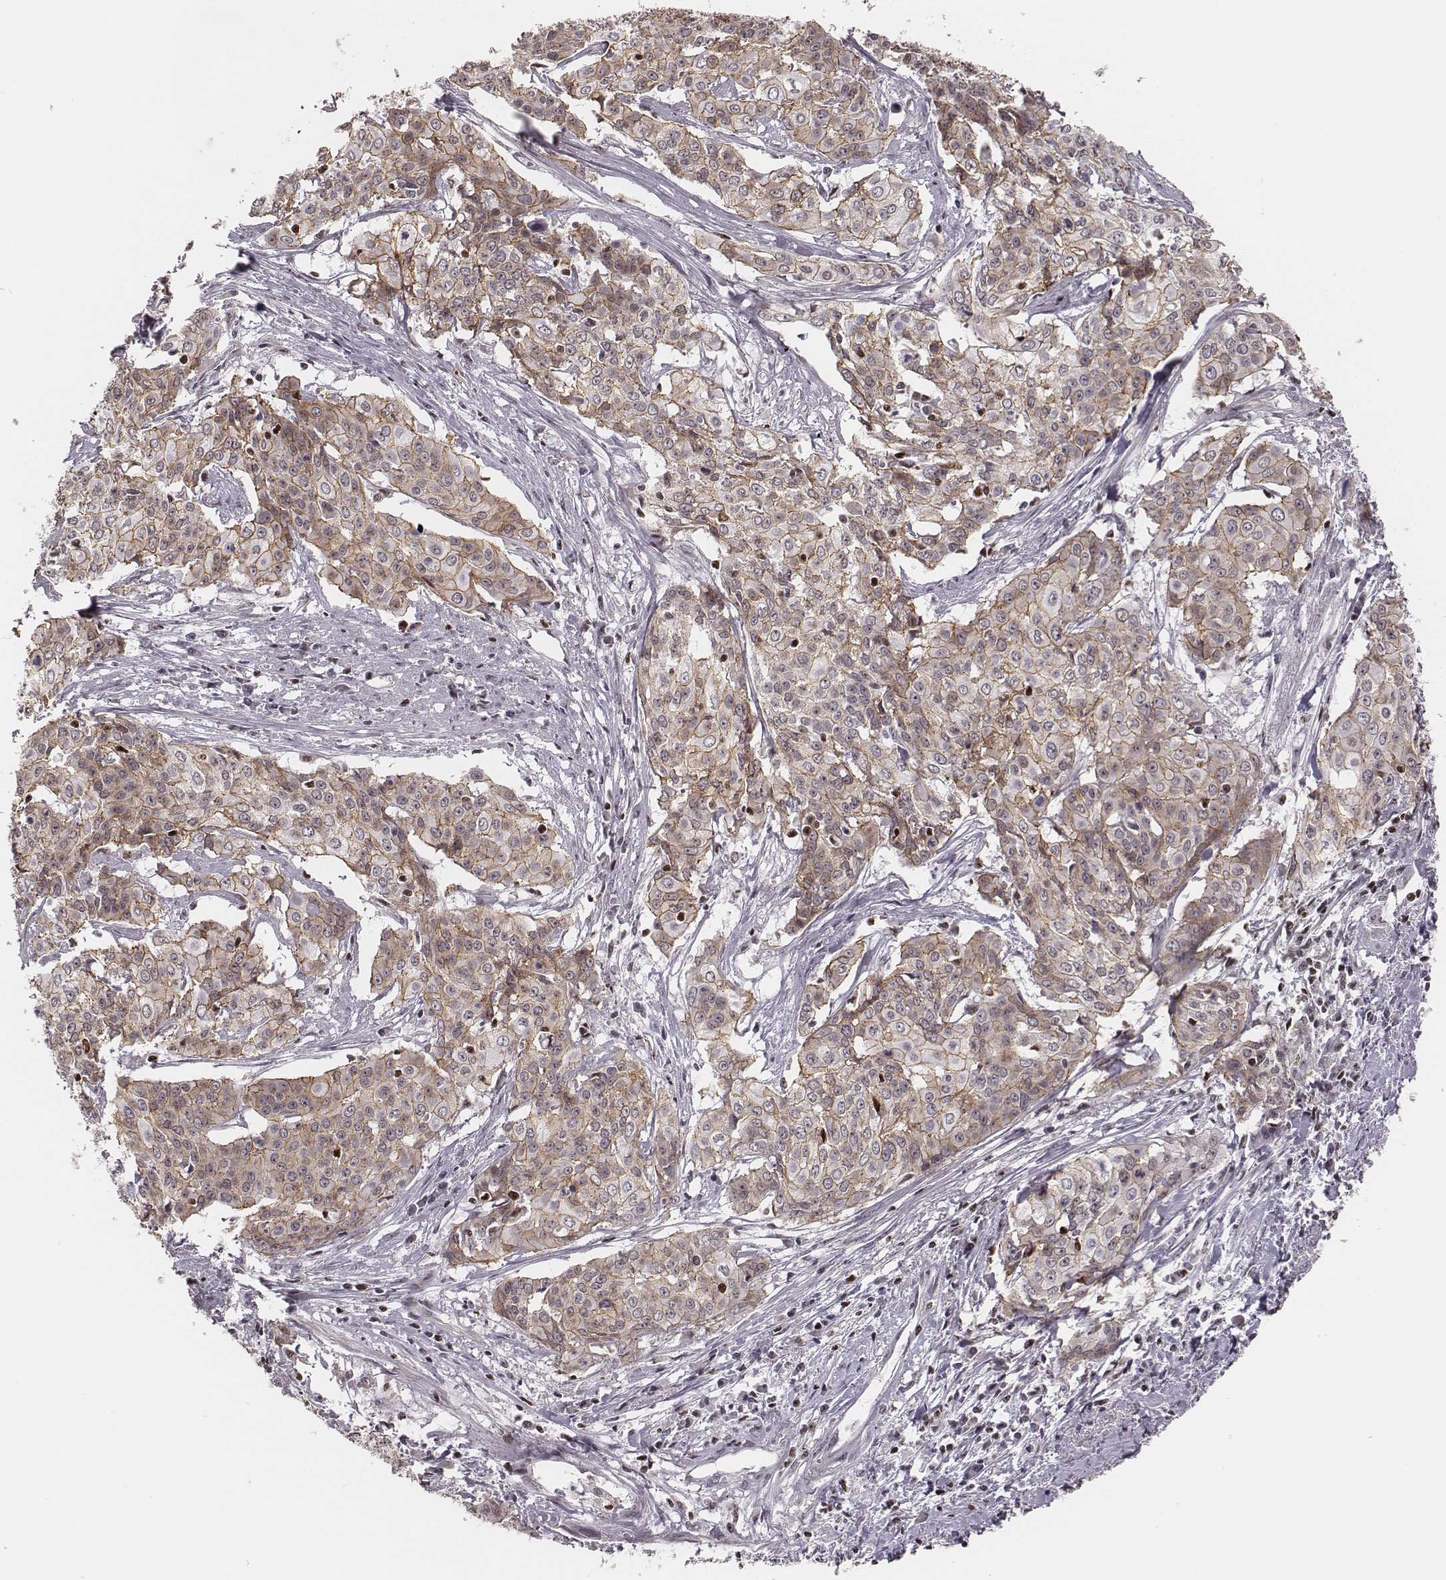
{"staining": {"intensity": "moderate", "quantity": "25%-75%", "location": "cytoplasmic/membranous"}, "tissue": "cervical cancer", "cell_type": "Tumor cells", "image_type": "cancer", "snomed": [{"axis": "morphology", "description": "Squamous cell carcinoma, NOS"}, {"axis": "topography", "description": "Cervix"}], "caption": "This is a micrograph of IHC staining of squamous cell carcinoma (cervical), which shows moderate positivity in the cytoplasmic/membranous of tumor cells.", "gene": "WDR59", "patient": {"sex": "female", "age": 39}}